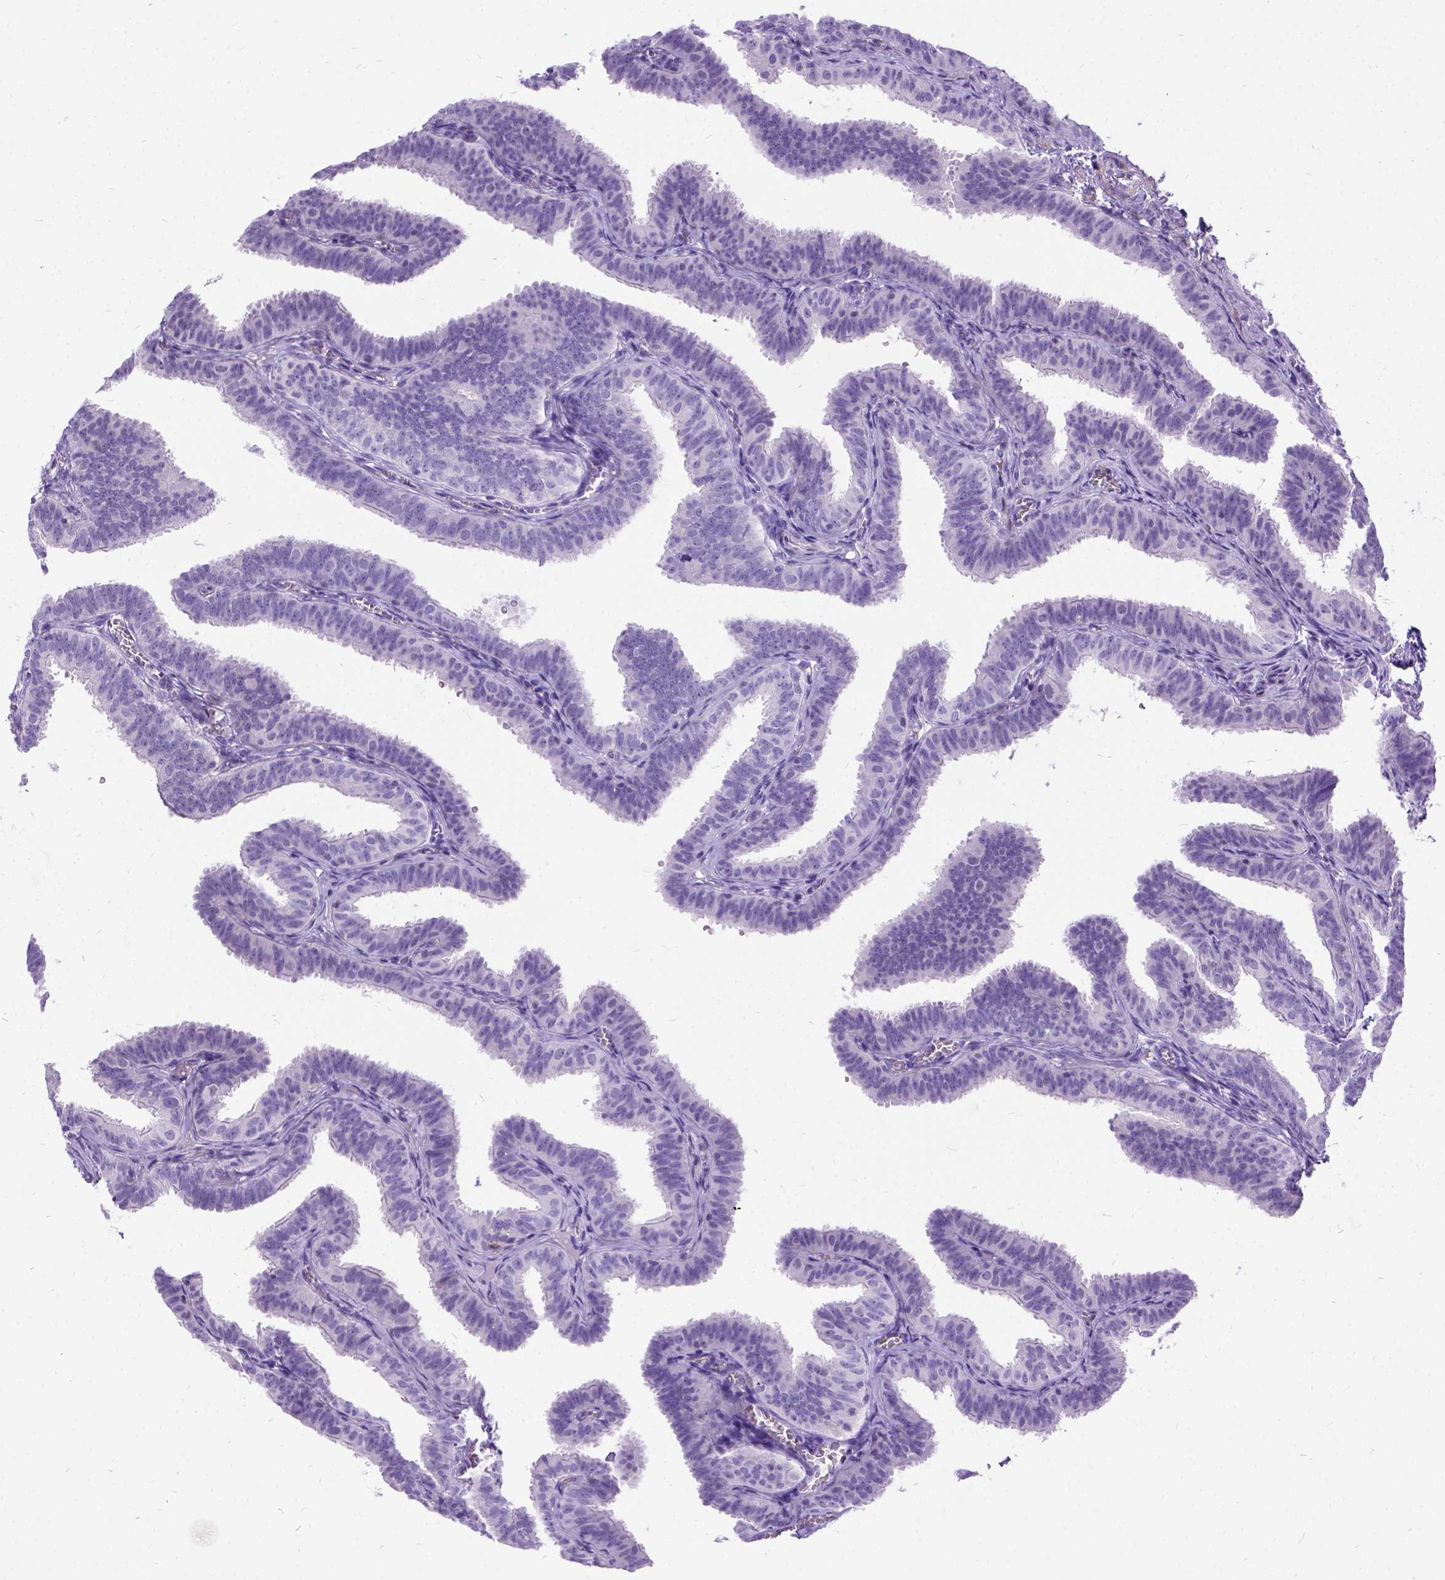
{"staining": {"intensity": "negative", "quantity": "none", "location": "none"}, "tissue": "fallopian tube", "cell_type": "Glandular cells", "image_type": "normal", "snomed": [{"axis": "morphology", "description": "Normal tissue, NOS"}, {"axis": "topography", "description": "Fallopian tube"}], "caption": "Immunohistochemistry (IHC) micrograph of unremarkable fallopian tube: fallopian tube stained with DAB (3,3'-diaminobenzidine) reveals no significant protein staining in glandular cells.", "gene": "ENSG00000254979", "patient": {"sex": "female", "age": 25}}